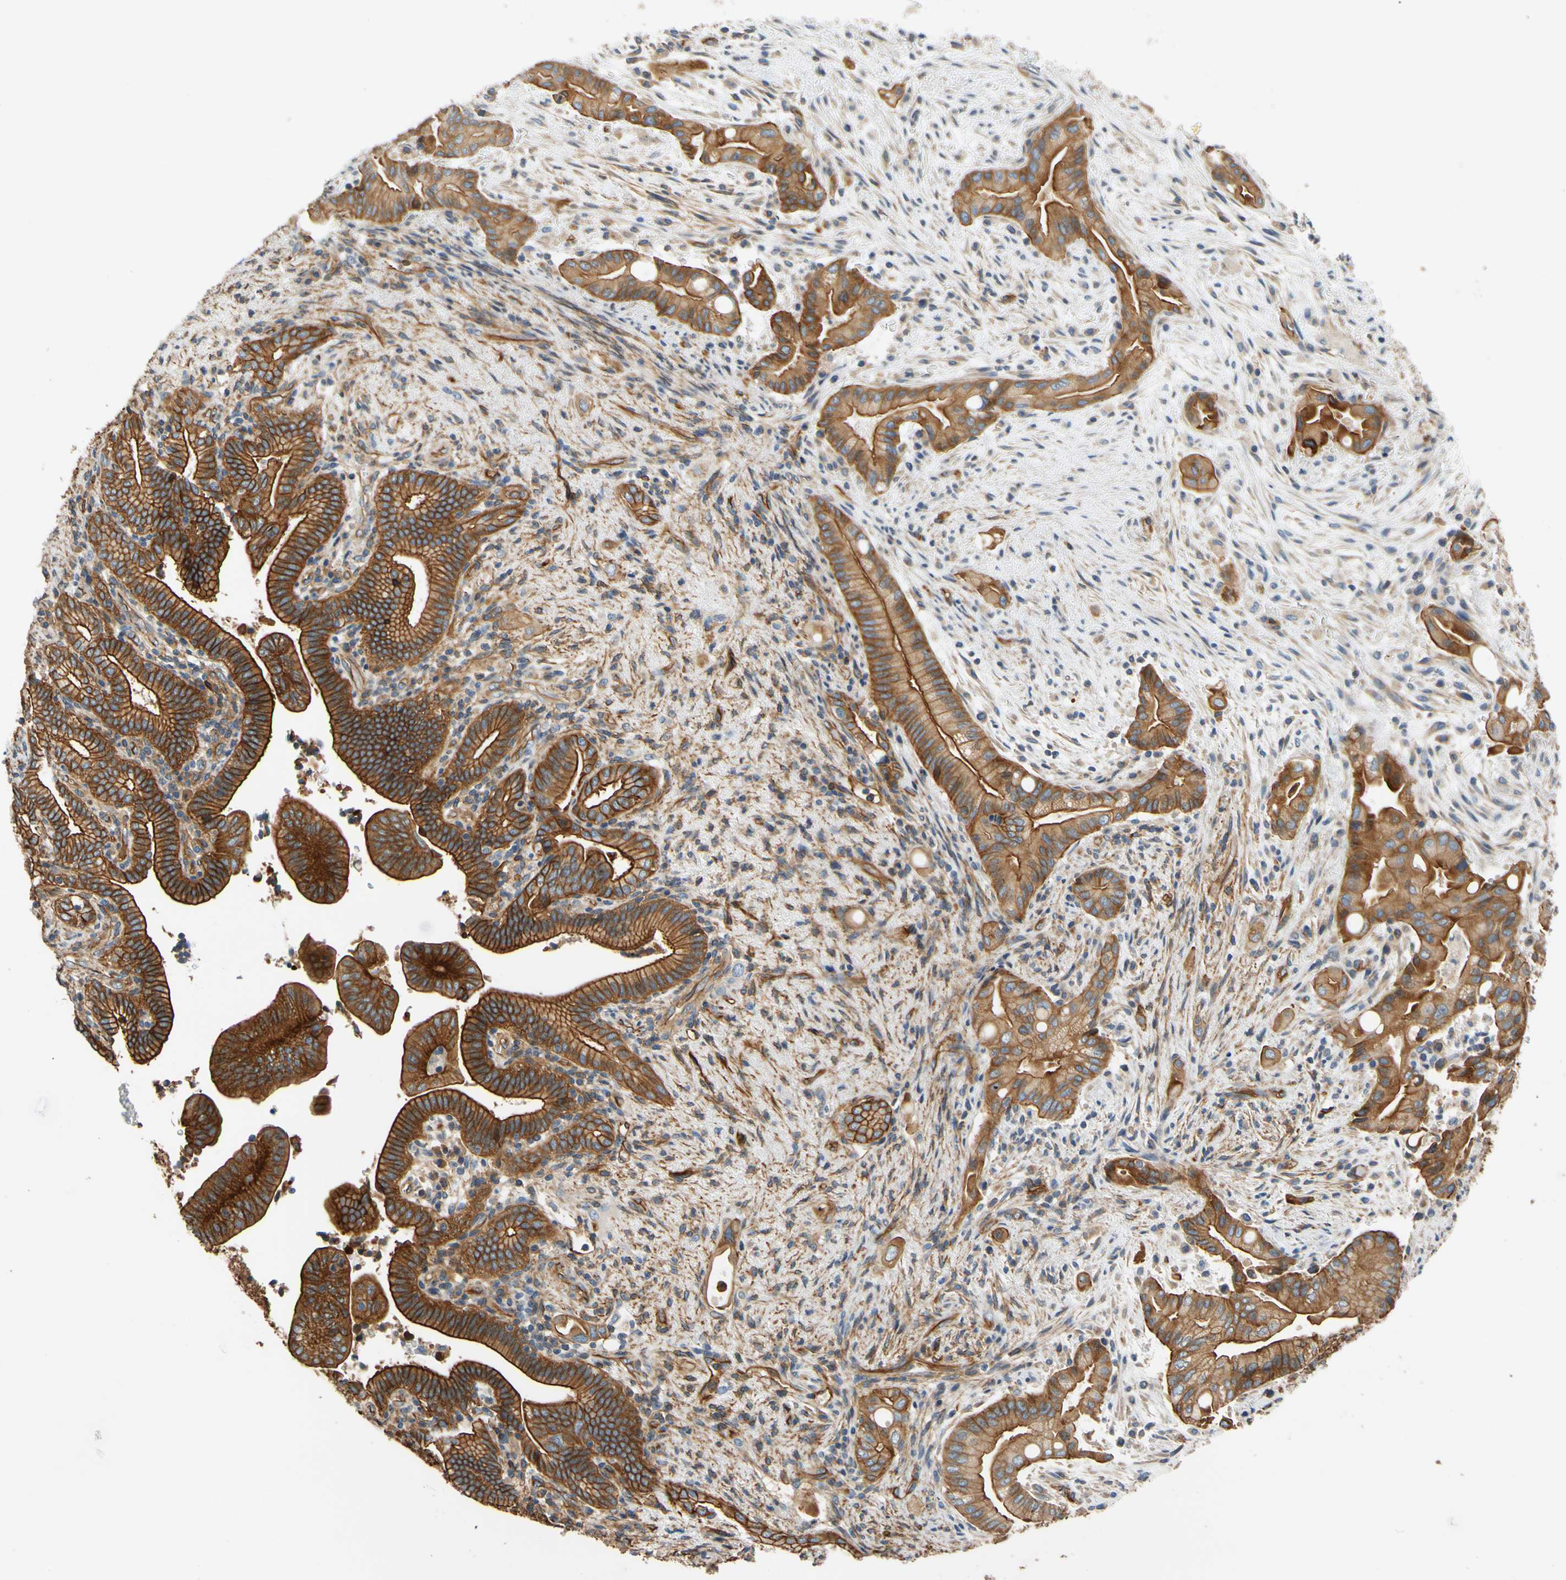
{"staining": {"intensity": "strong", "quantity": ">75%", "location": "cytoplasmic/membranous"}, "tissue": "liver cancer", "cell_type": "Tumor cells", "image_type": "cancer", "snomed": [{"axis": "morphology", "description": "Cholangiocarcinoma"}, {"axis": "topography", "description": "Liver"}], "caption": "High-power microscopy captured an immunohistochemistry micrograph of cholangiocarcinoma (liver), revealing strong cytoplasmic/membranous expression in about >75% of tumor cells.", "gene": "SPTAN1", "patient": {"sex": "female", "age": 68}}